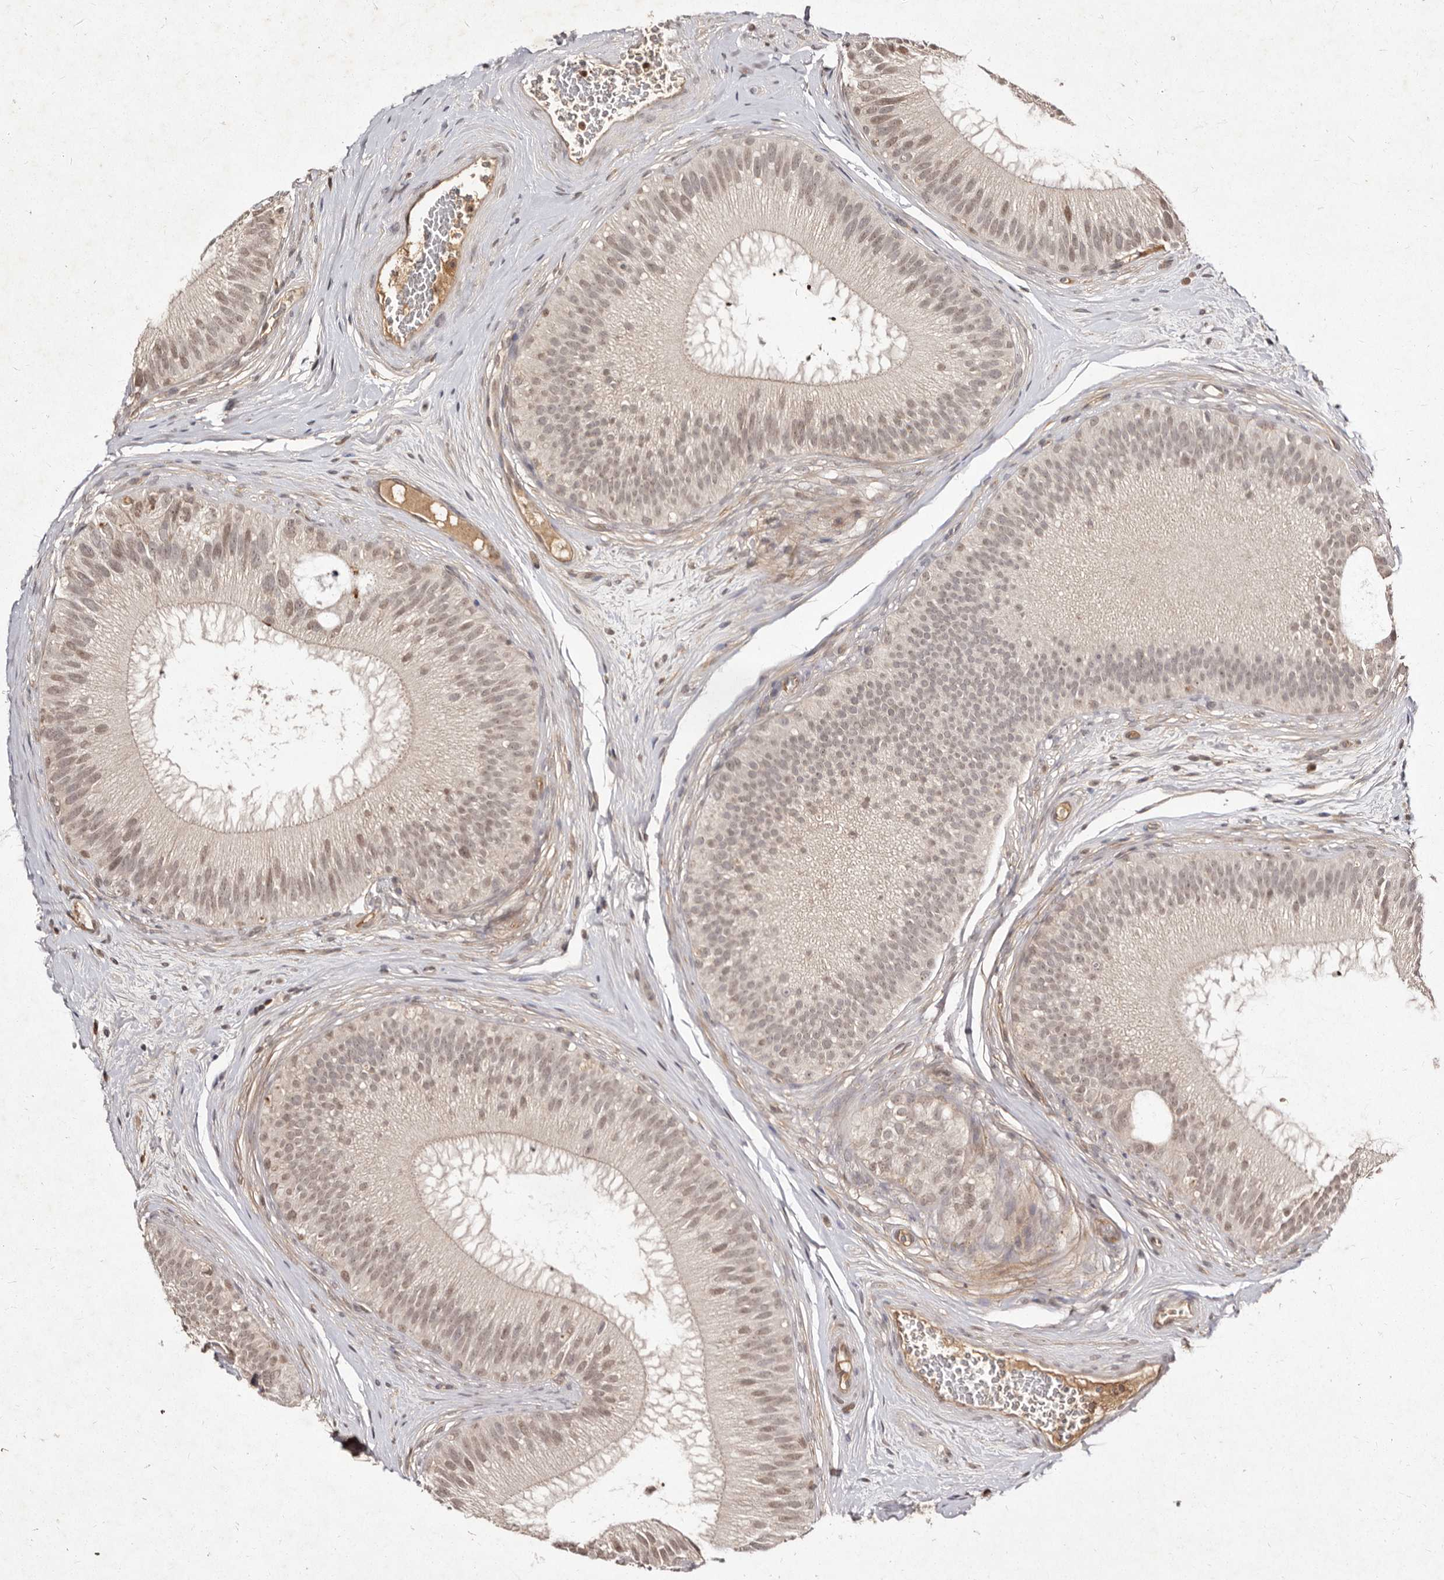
{"staining": {"intensity": "weak", "quantity": ">75%", "location": "nuclear"}, "tissue": "epididymis", "cell_type": "Glandular cells", "image_type": "normal", "snomed": [{"axis": "morphology", "description": "Normal tissue, NOS"}, {"axis": "topography", "description": "Epididymis"}], "caption": "Immunohistochemistry (DAB) staining of normal human epididymis displays weak nuclear protein staining in approximately >75% of glandular cells. The staining was performed using DAB to visualize the protein expression in brown, while the nuclei were stained in blue with hematoxylin (Magnification: 20x).", "gene": "LCORL", "patient": {"sex": "male", "age": 45}}